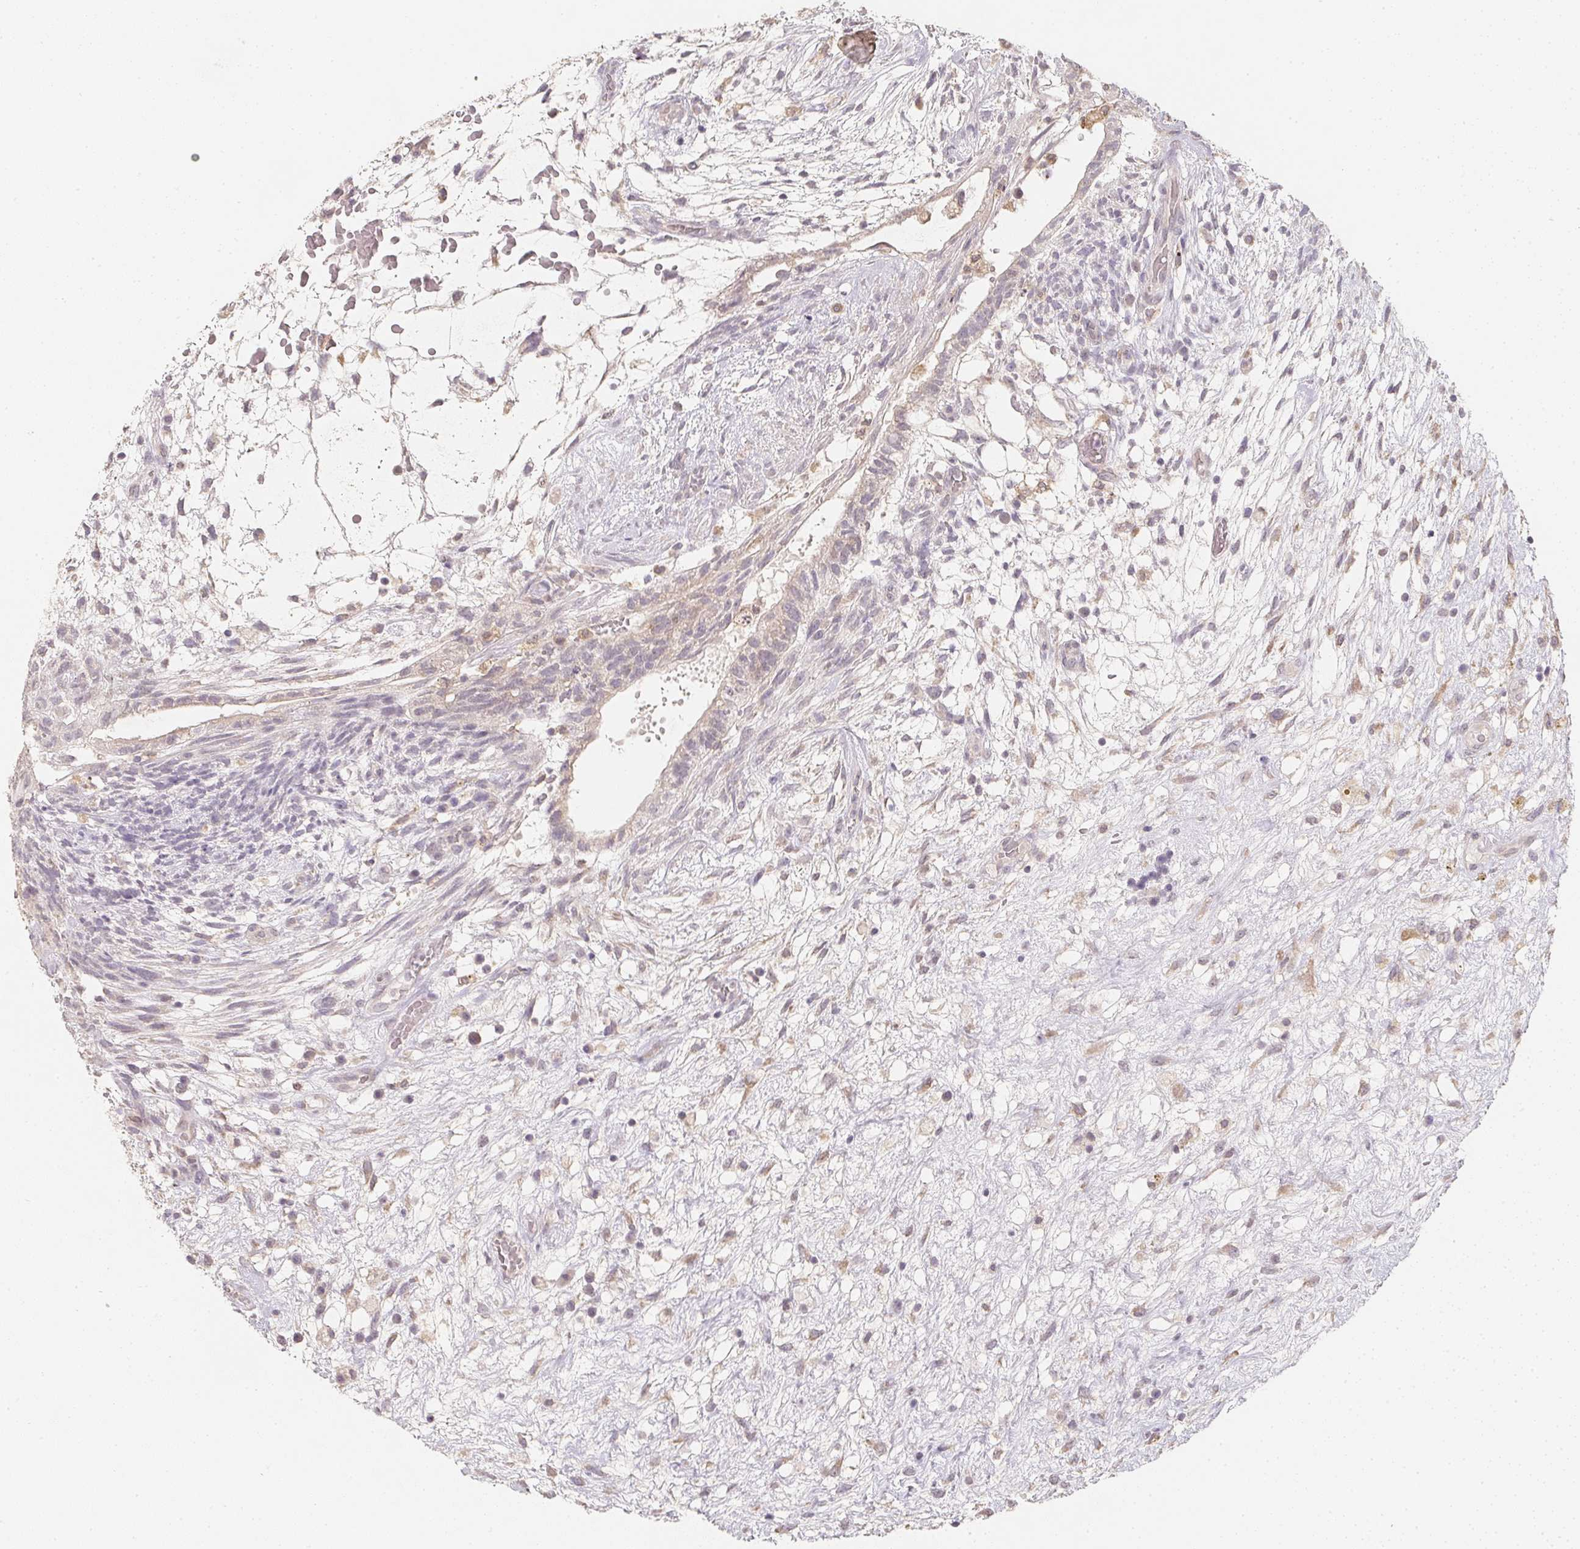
{"staining": {"intensity": "negative", "quantity": "none", "location": "none"}, "tissue": "testis cancer", "cell_type": "Tumor cells", "image_type": "cancer", "snomed": [{"axis": "morphology", "description": "Normal tissue, NOS"}, {"axis": "morphology", "description": "Carcinoma, Embryonal, NOS"}, {"axis": "topography", "description": "Testis"}], "caption": "DAB immunohistochemical staining of embryonal carcinoma (testis) exhibits no significant expression in tumor cells.", "gene": "SOAT1", "patient": {"sex": "male", "age": 32}}